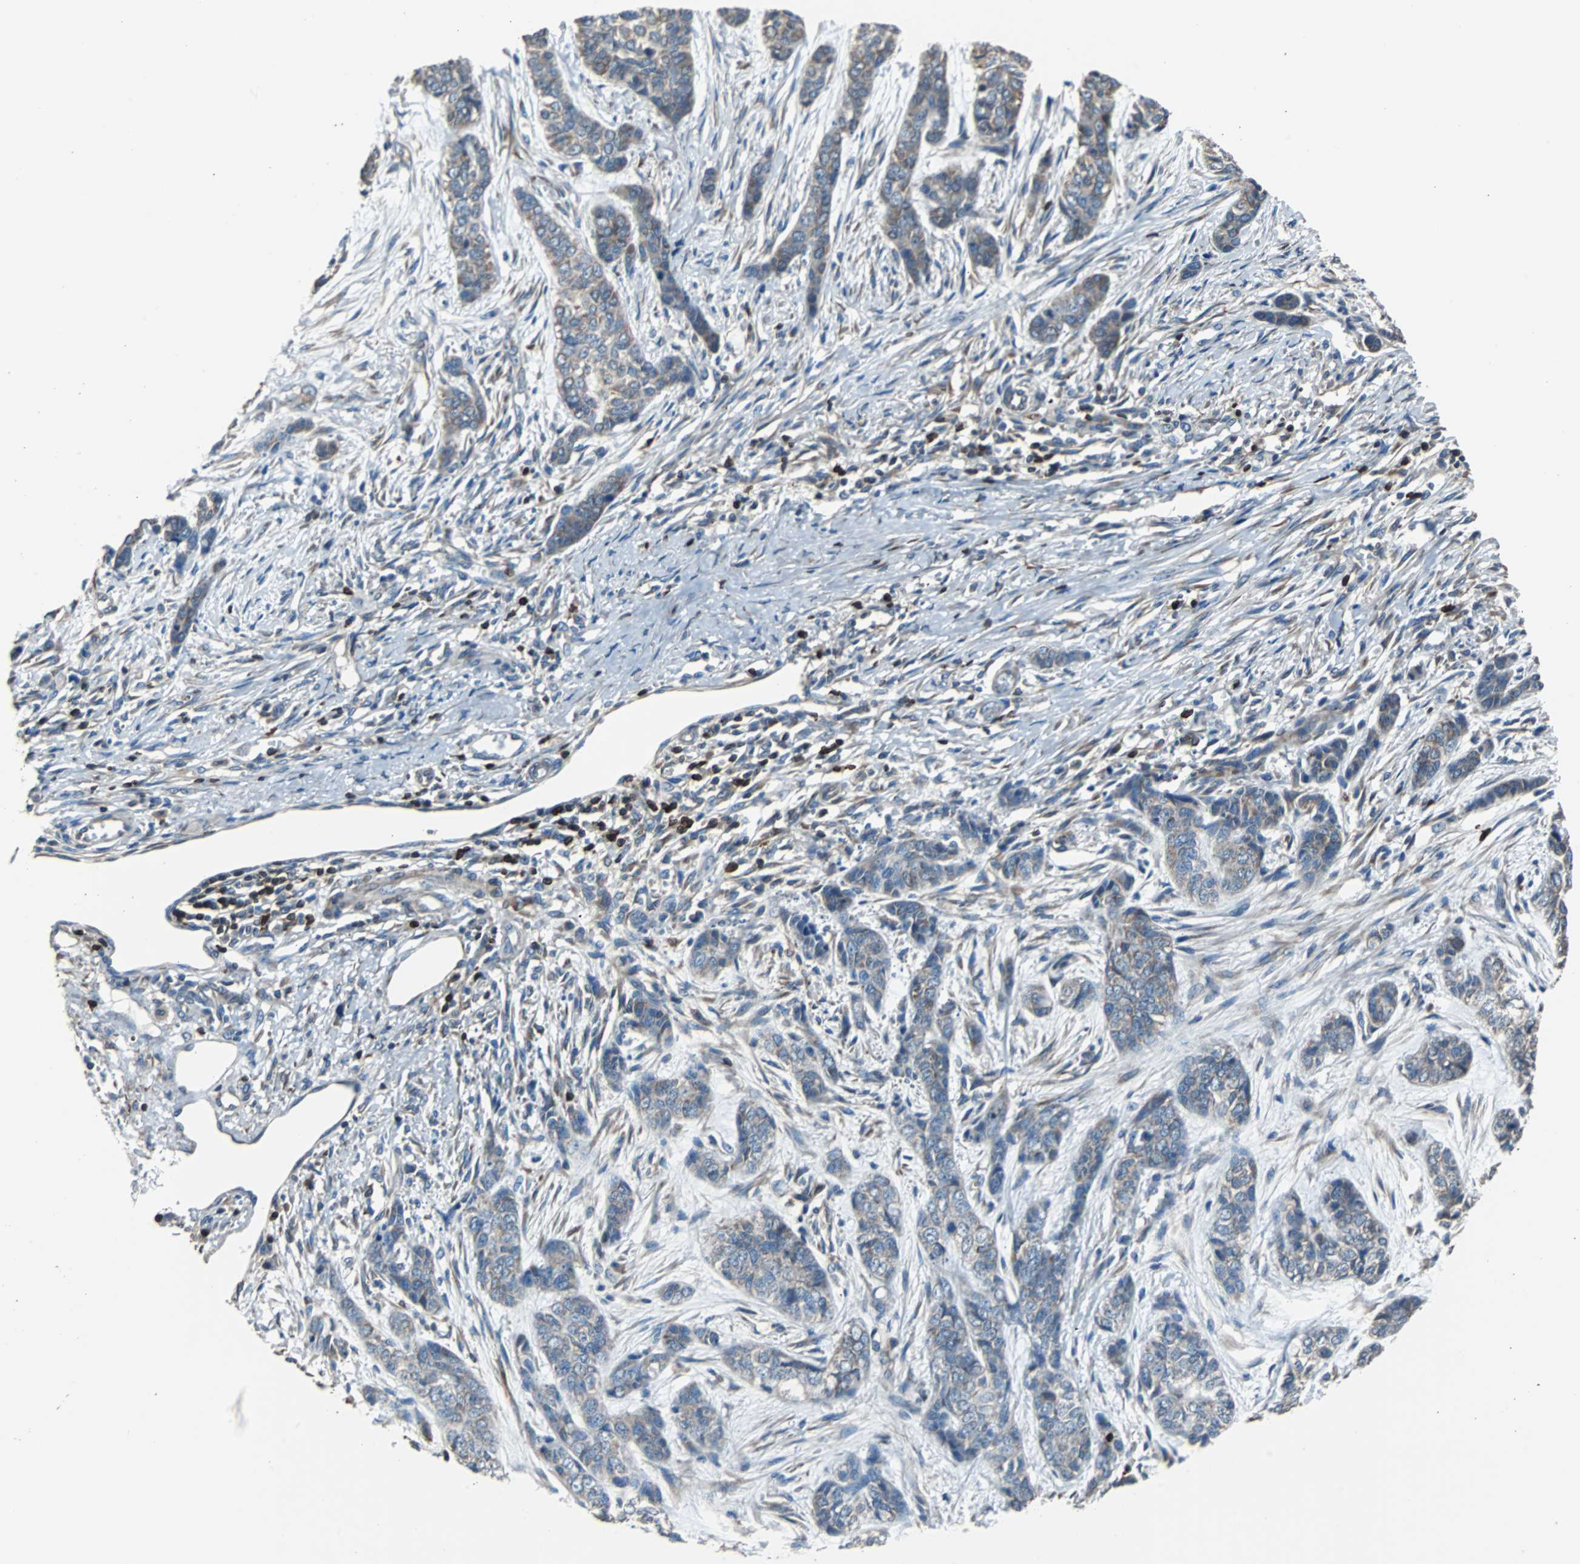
{"staining": {"intensity": "weak", "quantity": ">75%", "location": "cytoplasmic/membranous"}, "tissue": "skin cancer", "cell_type": "Tumor cells", "image_type": "cancer", "snomed": [{"axis": "morphology", "description": "Basal cell carcinoma"}, {"axis": "topography", "description": "Skin"}], "caption": "IHC photomicrograph of human basal cell carcinoma (skin) stained for a protein (brown), which reveals low levels of weak cytoplasmic/membranous staining in approximately >75% of tumor cells.", "gene": "PBXIP1", "patient": {"sex": "female", "age": 64}}